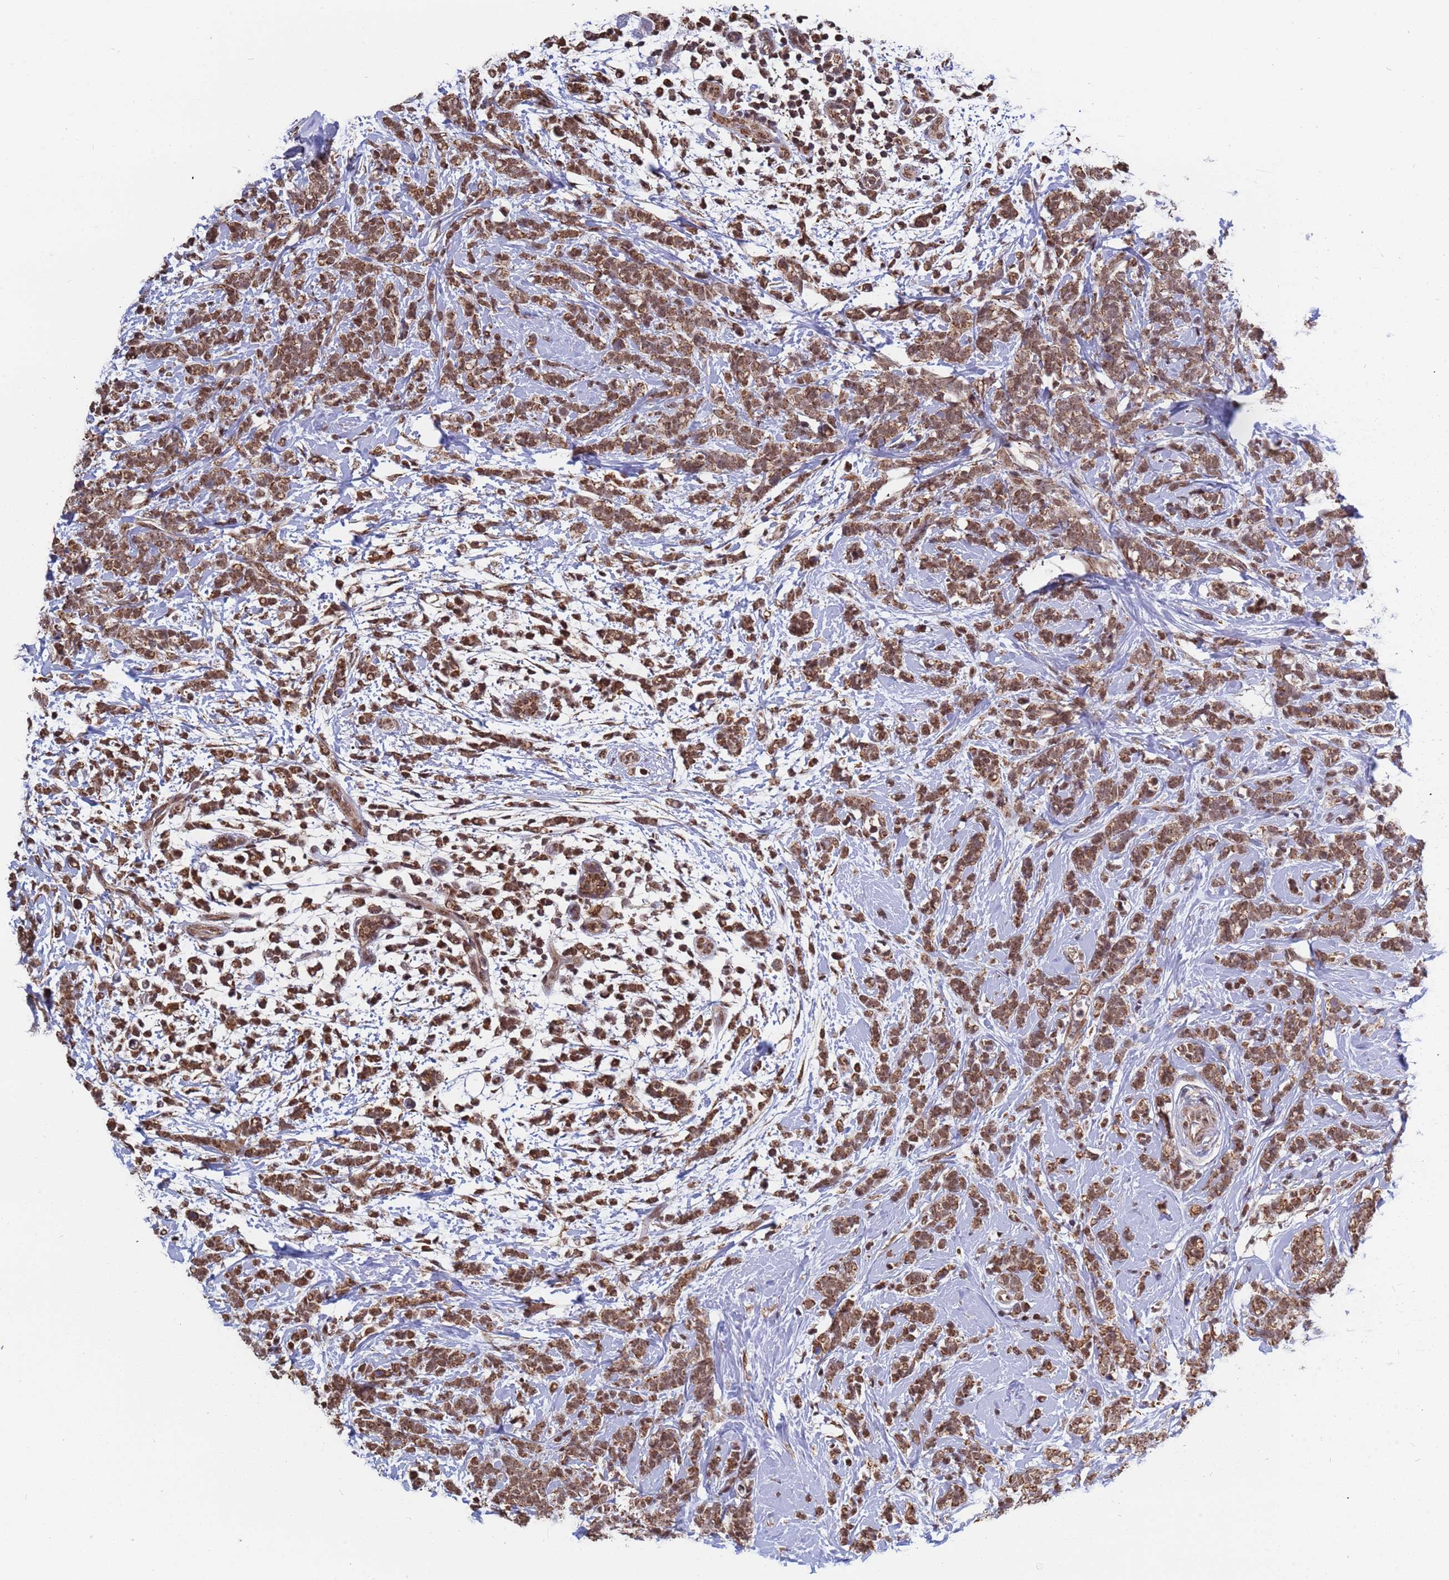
{"staining": {"intensity": "moderate", "quantity": ">75%", "location": "cytoplasmic/membranous,nuclear"}, "tissue": "breast cancer", "cell_type": "Tumor cells", "image_type": "cancer", "snomed": [{"axis": "morphology", "description": "Lobular carcinoma"}, {"axis": "topography", "description": "Breast"}], "caption": "Breast lobular carcinoma was stained to show a protein in brown. There is medium levels of moderate cytoplasmic/membranous and nuclear expression in about >75% of tumor cells. The protein is shown in brown color, while the nuclei are stained blue.", "gene": "DENND2B", "patient": {"sex": "female", "age": 58}}